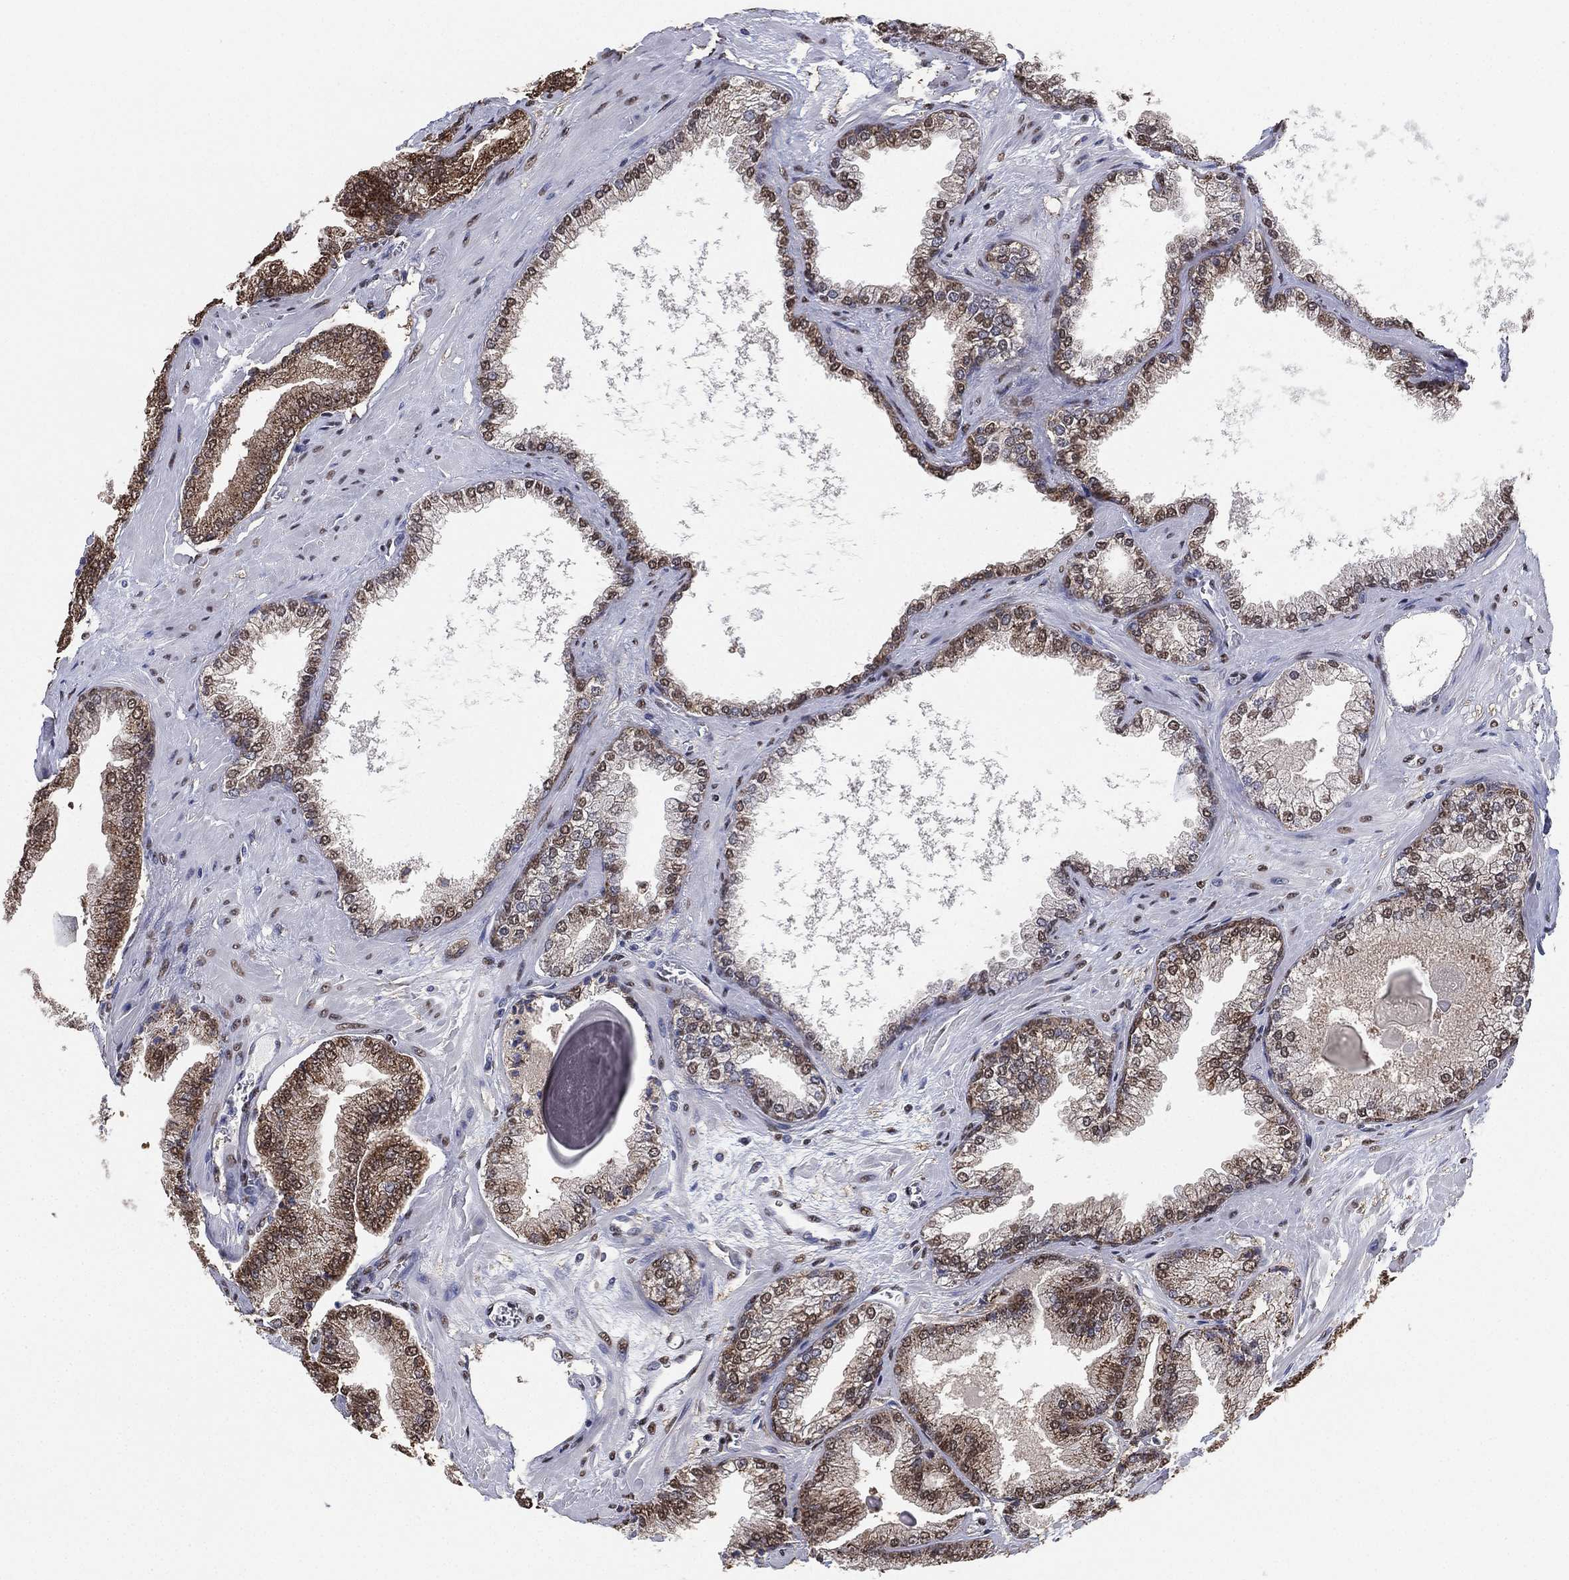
{"staining": {"intensity": "moderate", "quantity": "<25%", "location": "cytoplasmic/membranous,nuclear"}, "tissue": "prostate cancer", "cell_type": "Tumor cells", "image_type": "cancer", "snomed": [{"axis": "morphology", "description": "Adenocarcinoma, Low grade"}, {"axis": "topography", "description": "Prostate"}], "caption": "A brown stain highlights moderate cytoplasmic/membranous and nuclear expression of a protein in prostate cancer (low-grade adenocarcinoma) tumor cells. (DAB (3,3'-diaminobenzidine) IHC, brown staining for protein, blue staining for nuclei).", "gene": "ALDH7A1", "patient": {"sex": "male", "age": 72}}